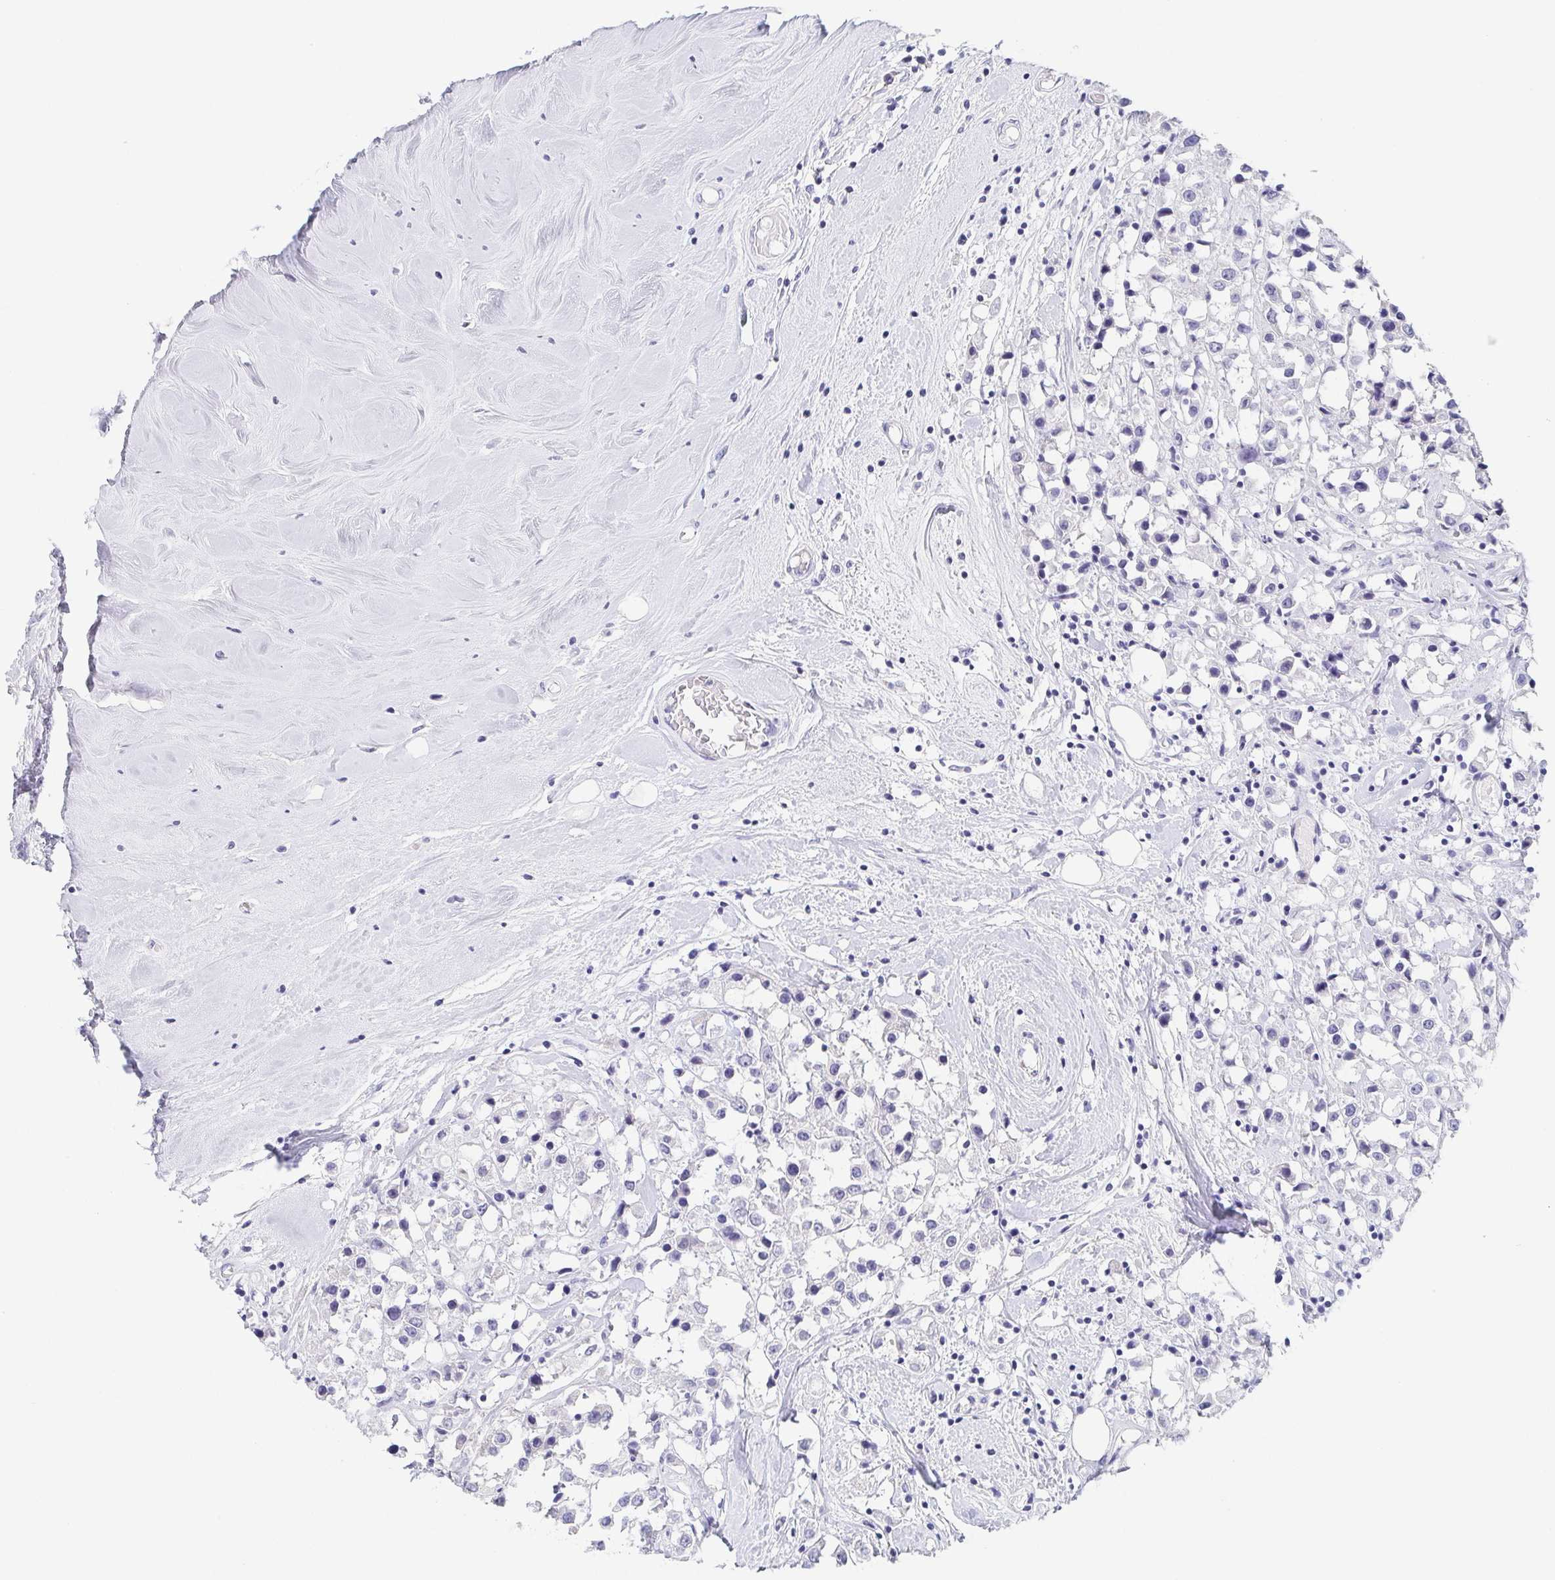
{"staining": {"intensity": "negative", "quantity": "none", "location": "none"}, "tissue": "breast cancer", "cell_type": "Tumor cells", "image_type": "cancer", "snomed": [{"axis": "morphology", "description": "Duct carcinoma"}, {"axis": "topography", "description": "Breast"}], "caption": "Invasive ductal carcinoma (breast) was stained to show a protein in brown. There is no significant expression in tumor cells. (Stains: DAB immunohistochemistry (IHC) with hematoxylin counter stain, Microscopy: brightfield microscopy at high magnification).", "gene": "ITLN1", "patient": {"sex": "female", "age": 61}}